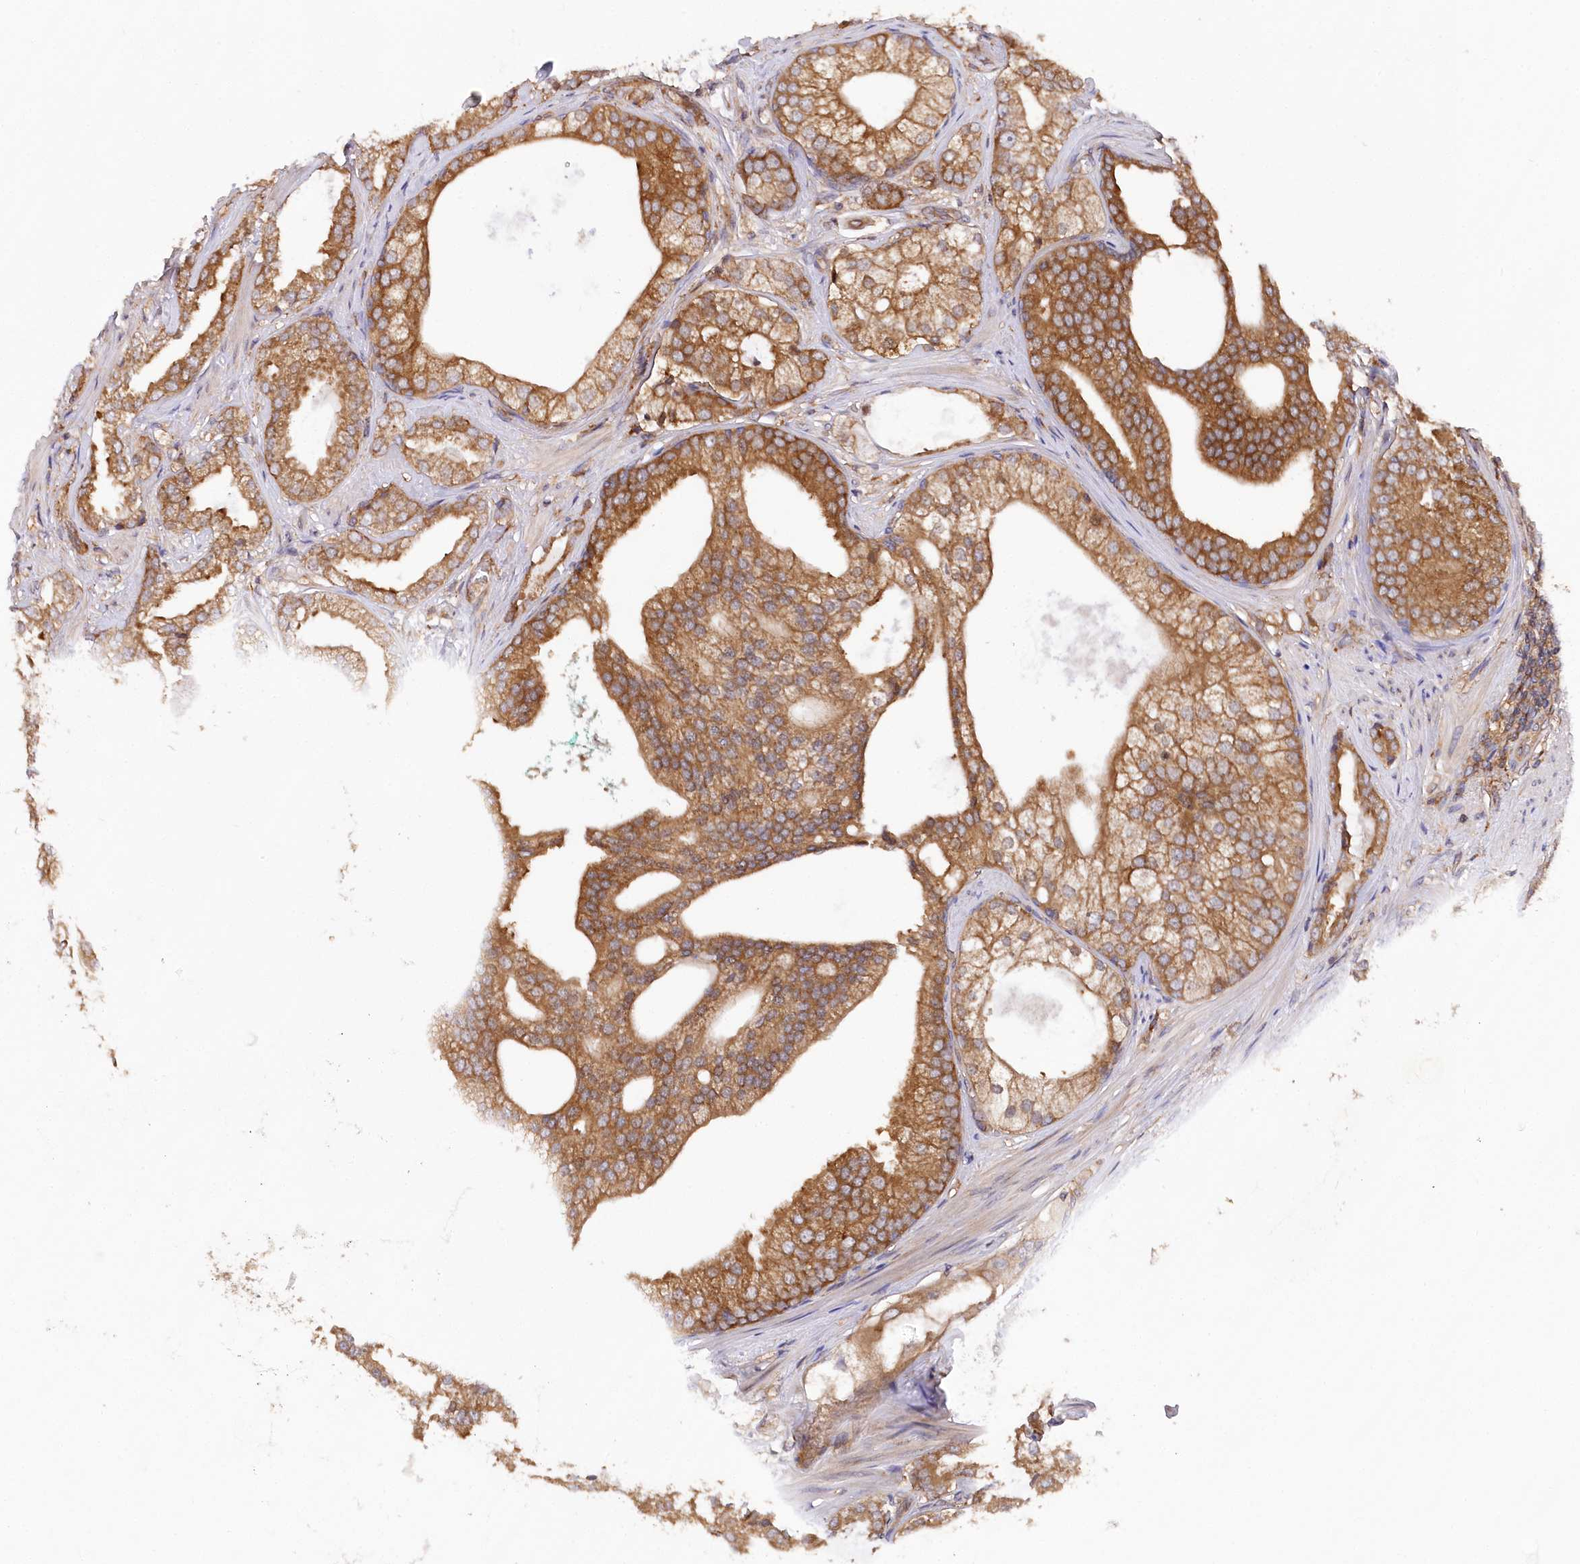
{"staining": {"intensity": "strong", "quantity": ">75%", "location": "cytoplasmic/membranous"}, "tissue": "prostate cancer", "cell_type": "Tumor cells", "image_type": "cancer", "snomed": [{"axis": "morphology", "description": "Adenocarcinoma, High grade"}, {"axis": "topography", "description": "Prostate"}], "caption": "Immunohistochemistry micrograph of human prostate cancer stained for a protein (brown), which shows high levels of strong cytoplasmic/membranous staining in approximately >75% of tumor cells.", "gene": "PPP1R21", "patient": {"sex": "male", "age": 60}}